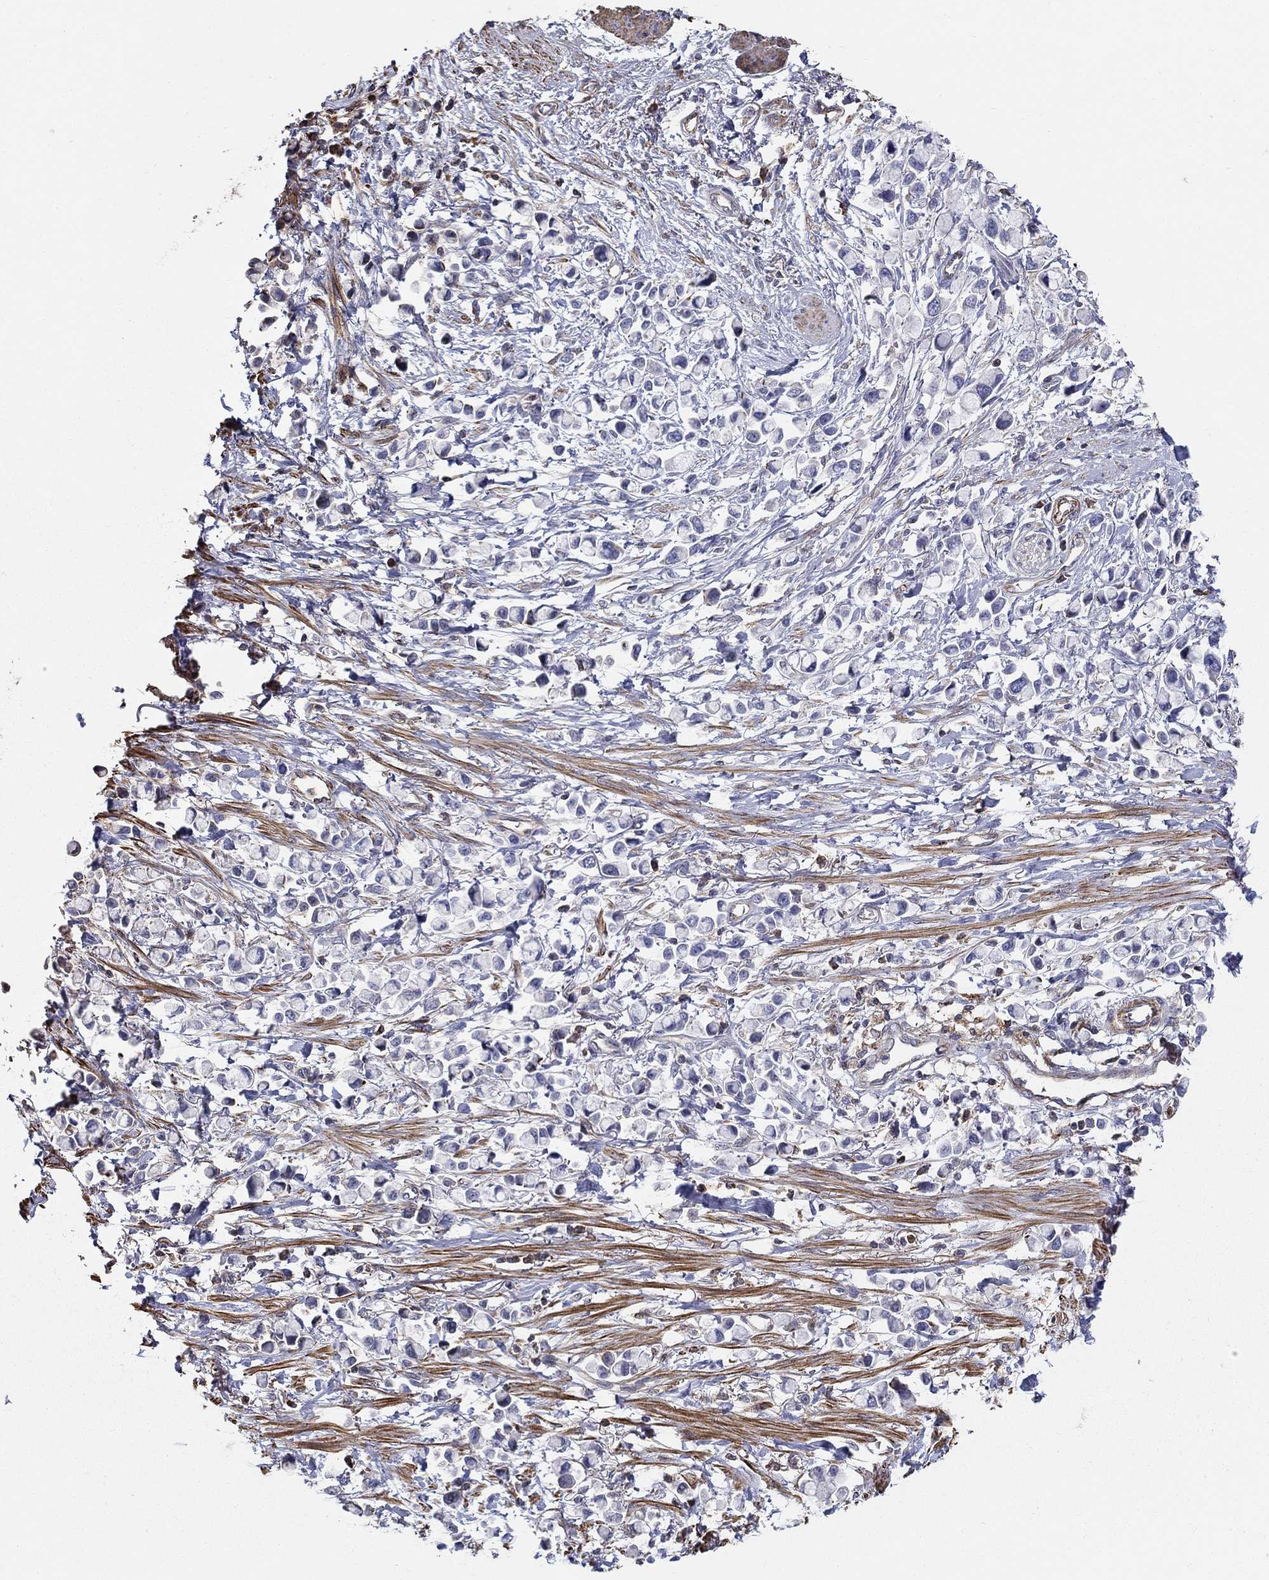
{"staining": {"intensity": "negative", "quantity": "none", "location": "none"}, "tissue": "stomach cancer", "cell_type": "Tumor cells", "image_type": "cancer", "snomed": [{"axis": "morphology", "description": "Adenocarcinoma, NOS"}, {"axis": "topography", "description": "Stomach"}], "caption": "The IHC image has no significant positivity in tumor cells of stomach cancer (adenocarcinoma) tissue.", "gene": "NPHP1", "patient": {"sex": "female", "age": 81}}